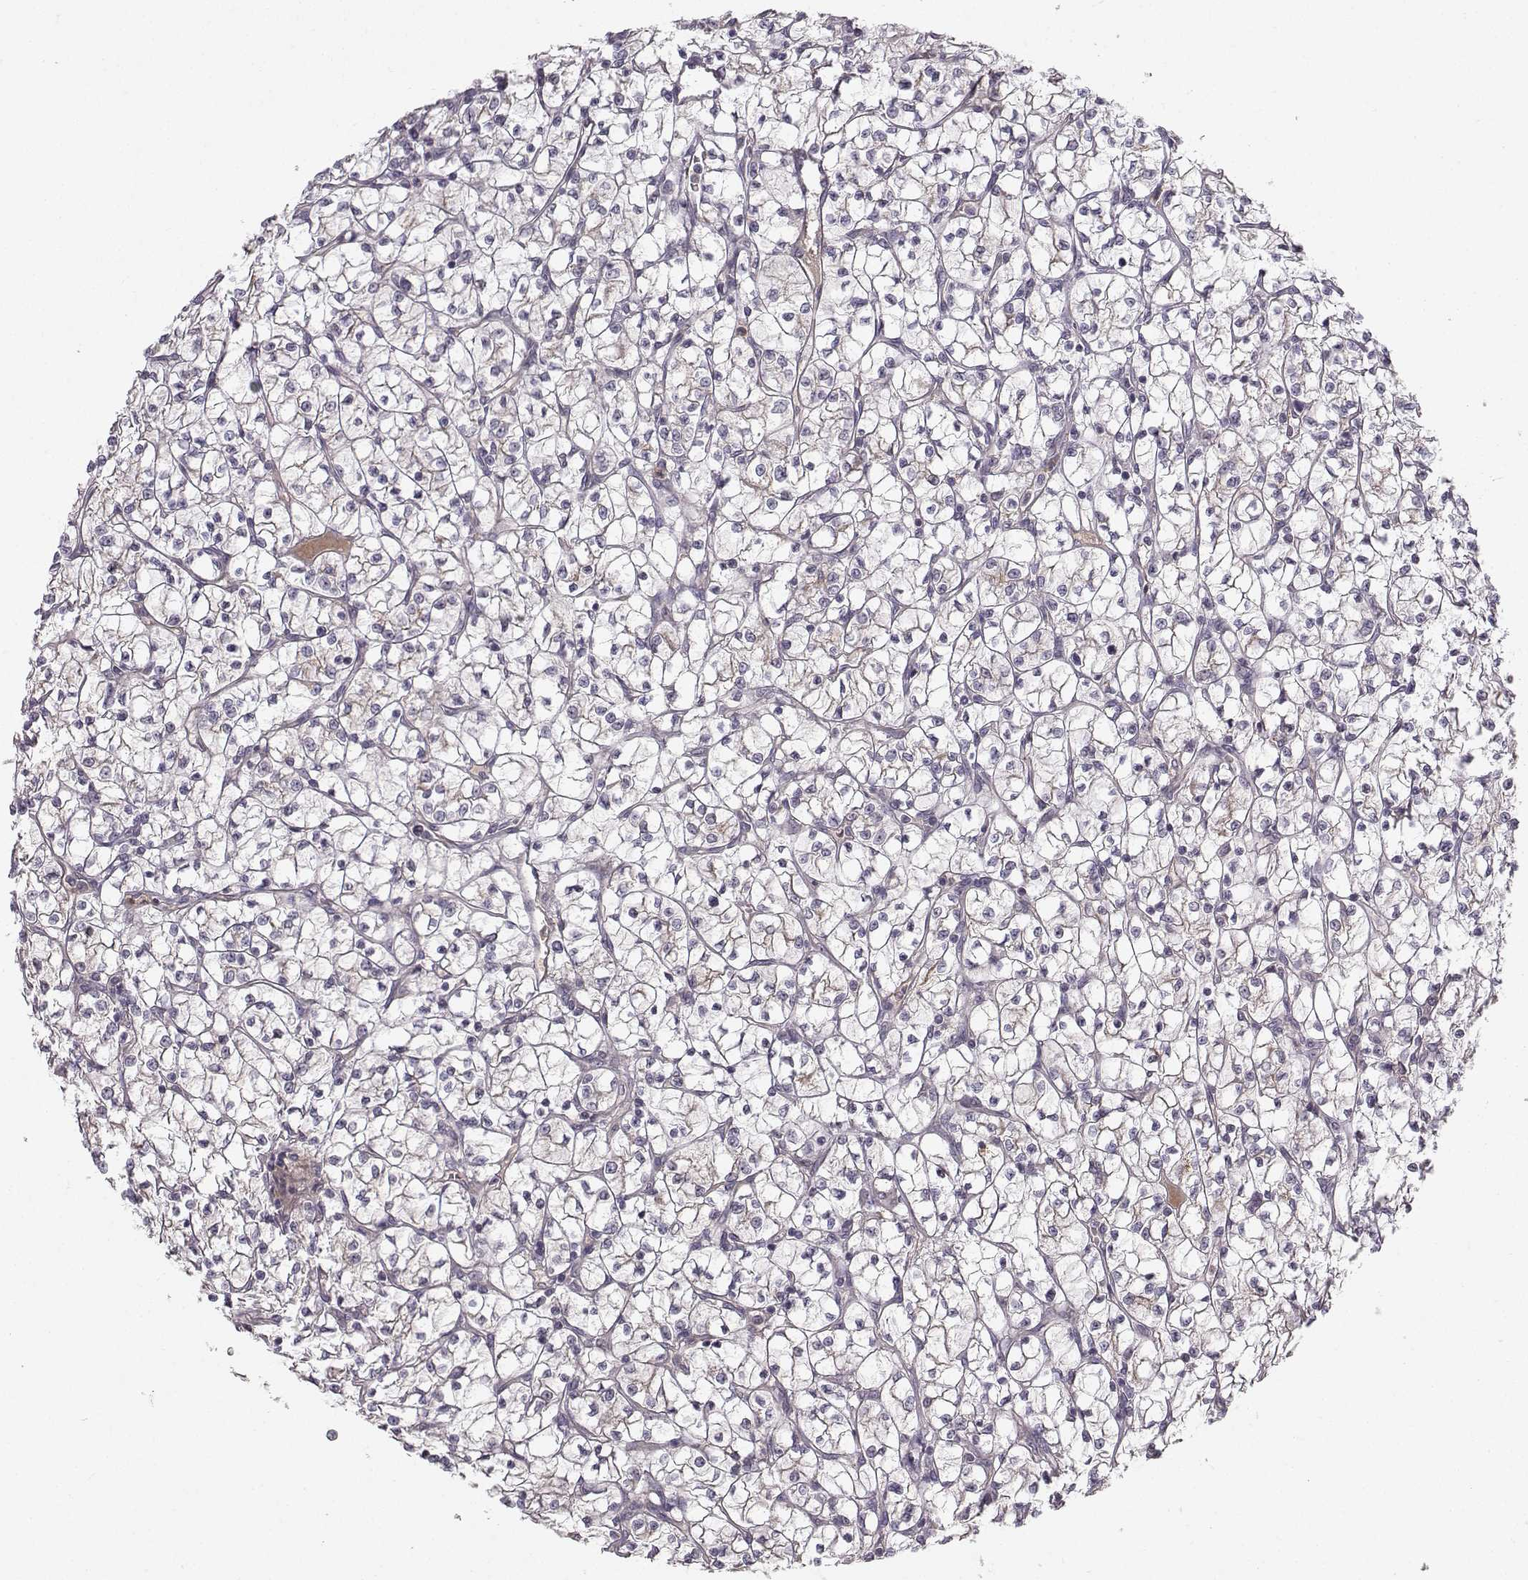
{"staining": {"intensity": "negative", "quantity": "none", "location": "none"}, "tissue": "renal cancer", "cell_type": "Tumor cells", "image_type": "cancer", "snomed": [{"axis": "morphology", "description": "Adenocarcinoma, NOS"}, {"axis": "topography", "description": "Kidney"}], "caption": "High power microscopy photomicrograph of an immunohistochemistry histopathology image of adenocarcinoma (renal), revealing no significant staining in tumor cells.", "gene": "OPRD1", "patient": {"sex": "female", "age": 64}}